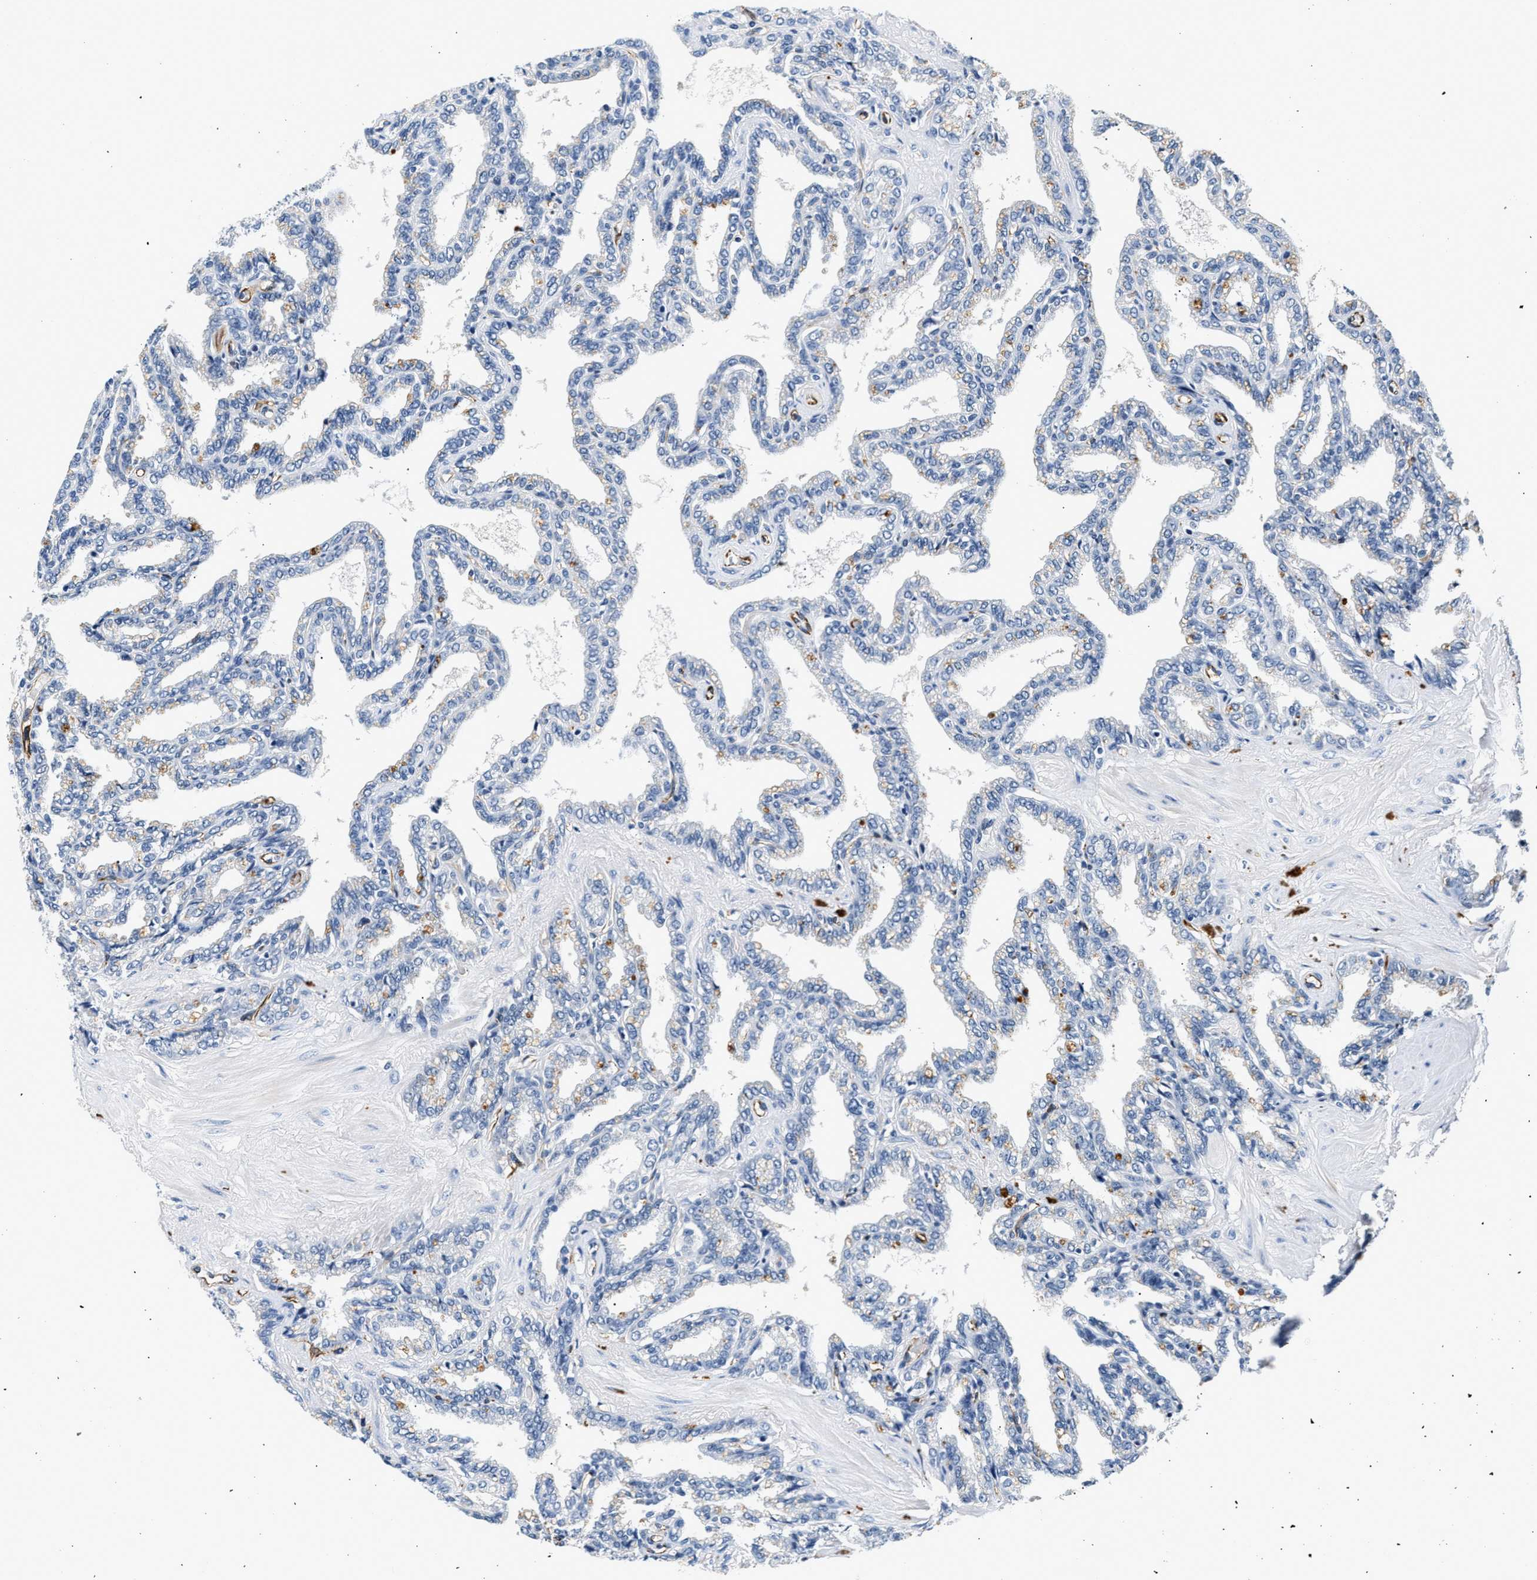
{"staining": {"intensity": "negative", "quantity": "none", "location": "none"}, "tissue": "seminal vesicle", "cell_type": "Glandular cells", "image_type": "normal", "snomed": [{"axis": "morphology", "description": "Normal tissue, NOS"}, {"axis": "topography", "description": "Seminal veicle"}], "caption": "Protein analysis of benign seminal vesicle reveals no significant staining in glandular cells.", "gene": "MED22", "patient": {"sex": "male", "age": 46}}